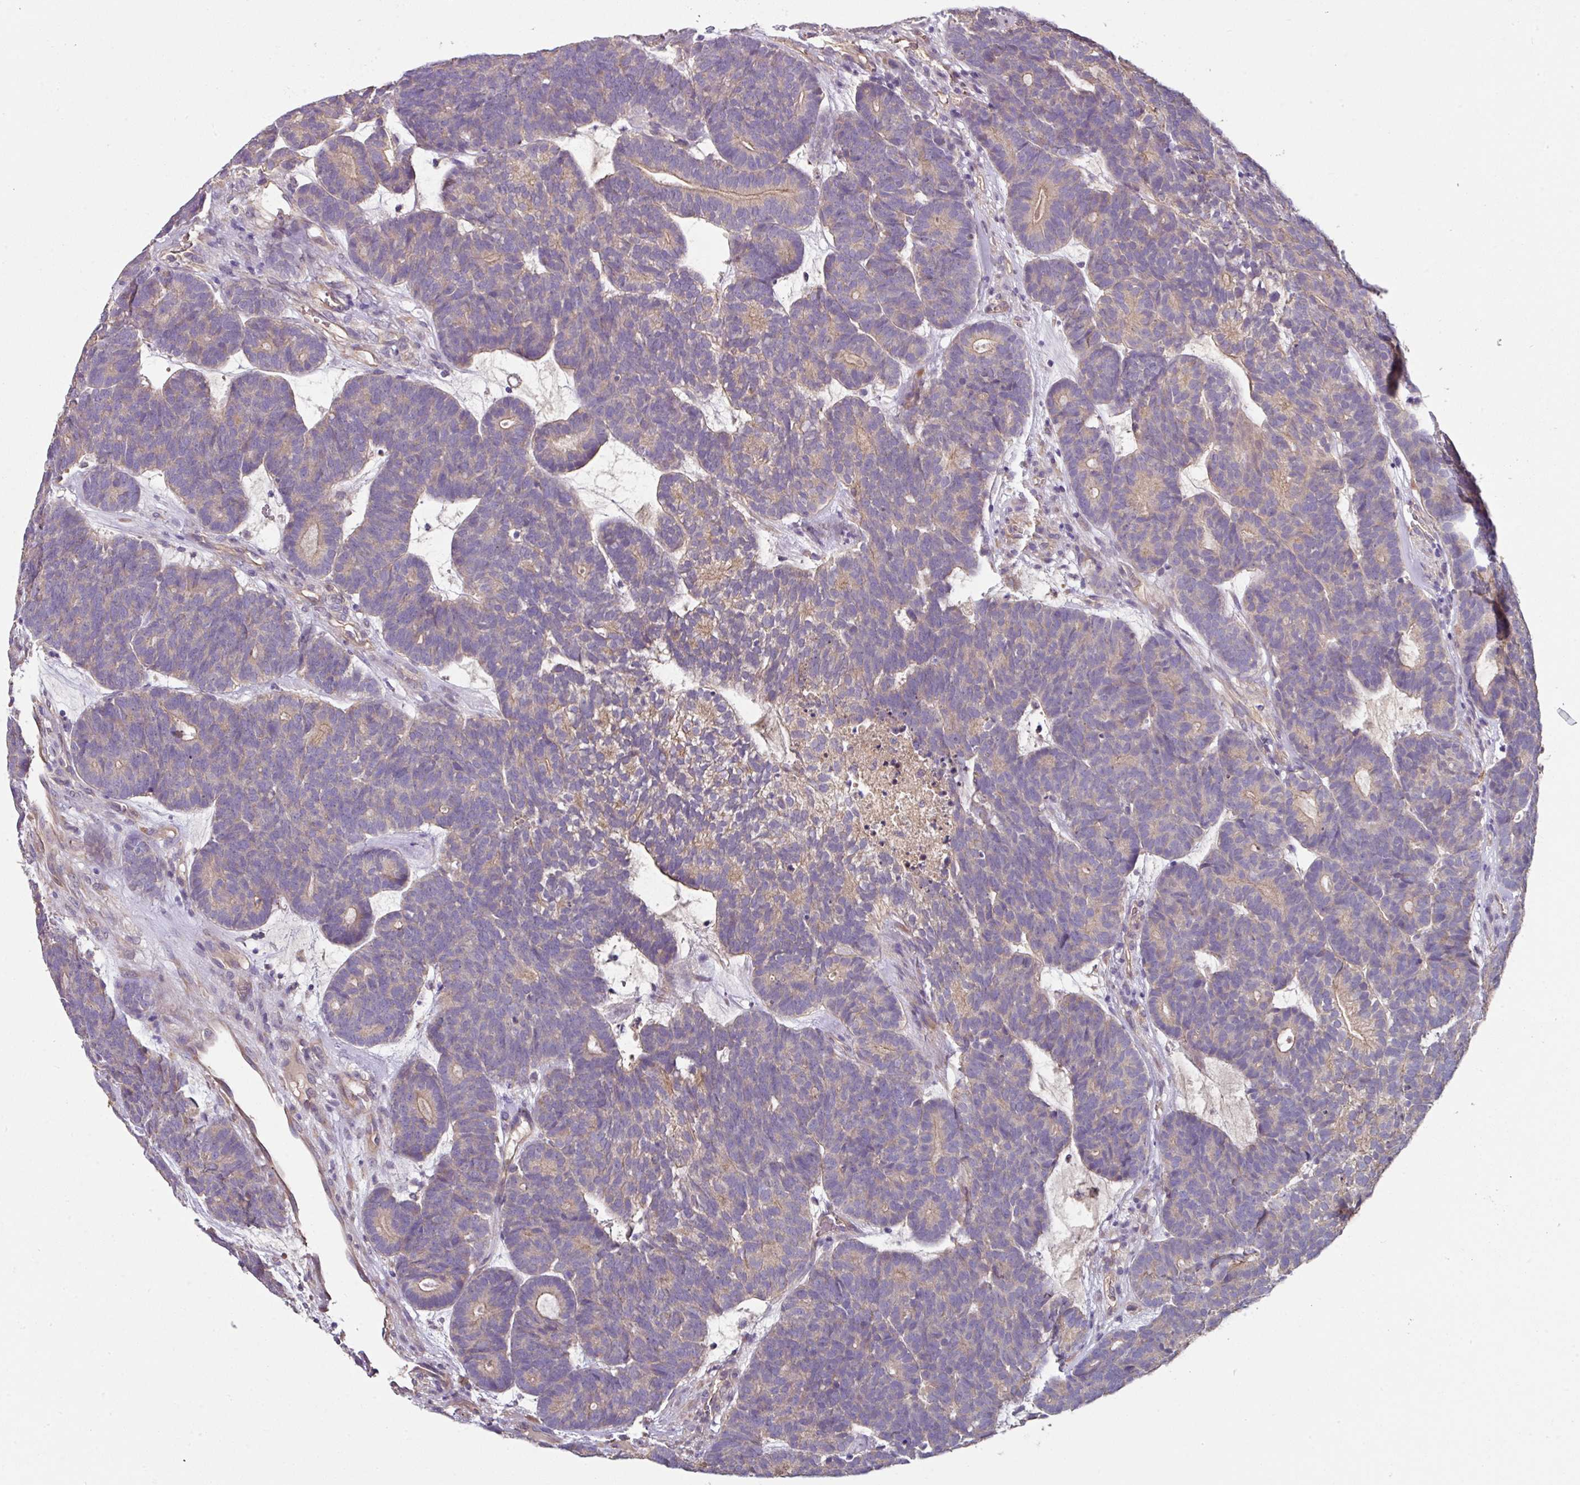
{"staining": {"intensity": "negative", "quantity": "none", "location": "none"}, "tissue": "head and neck cancer", "cell_type": "Tumor cells", "image_type": "cancer", "snomed": [{"axis": "morphology", "description": "Adenocarcinoma, NOS"}, {"axis": "topography", "description": "Head-Neck"}], "caption": "Immunohistochemical staining of human head and neck adenocarcinoma shows no significant staining in tumor cells. The staining was performed using DAB to visualize the protein expression in brown, while the nuclei were stained in blue with hematoxylin (Magnification: 20x).", "gene": "C4orf48", "patient": {"sex": "female", "age": 81}}